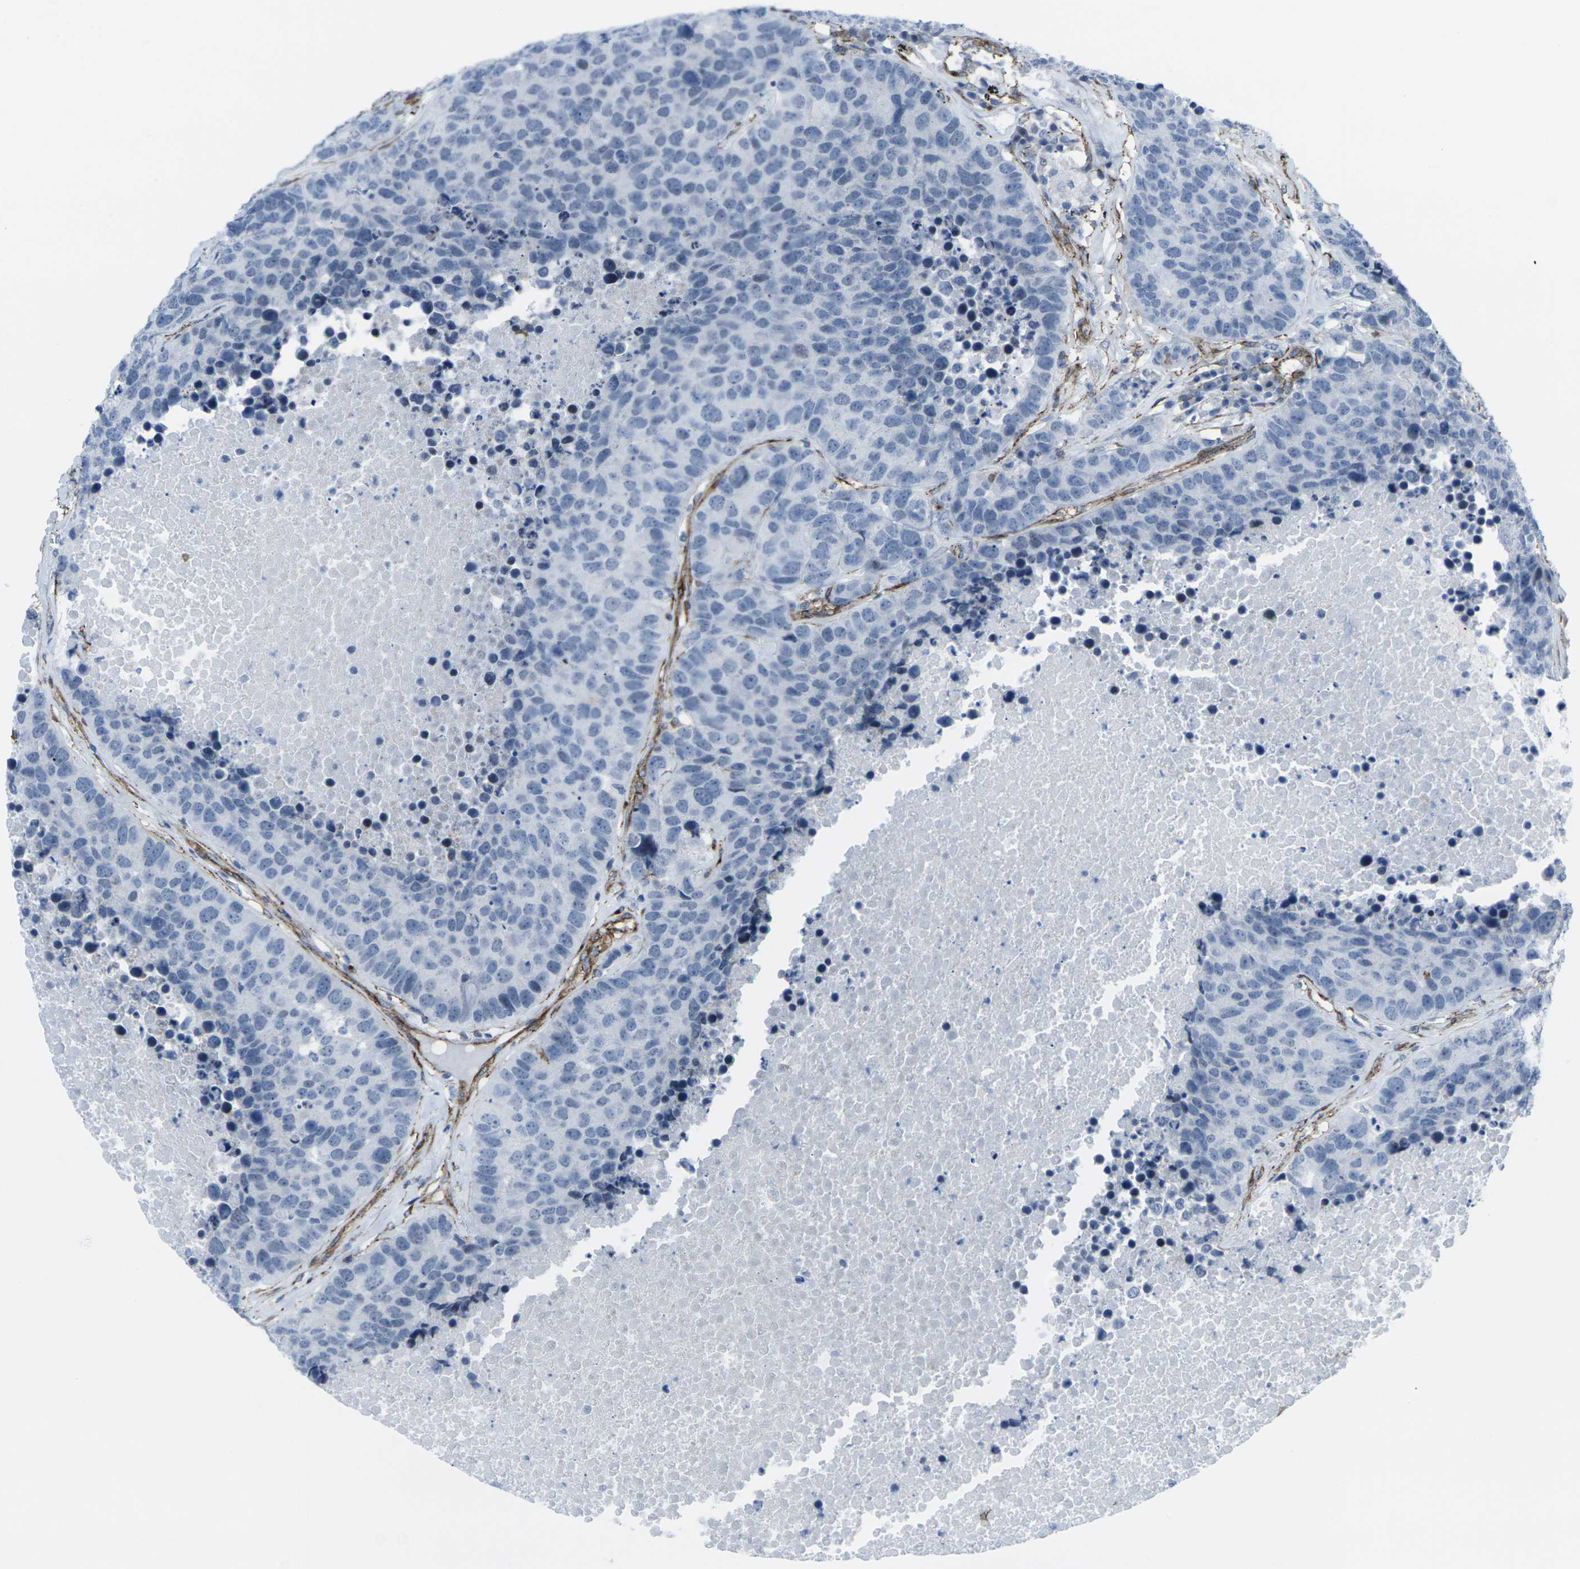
{"staining": {"intensity": "negative", "quantity": "none", "location": "none"}, "tissue": "carcinoid", "cell_type": "Tumor cells", "image_type": "cancer", "snomed": [{"axis": "morphology", "description": "Carcinoid, malignant, NOS"}, {"axis": "topography", "description": "Lung"}], "caption": "DAB (3,3'-diaminobenzidine) immunohistochemical staining of carcinoid (malignant) displays no significant staining in tumor cells. (Brightfield microscopy of DAB IHC at high magnification).", "gene": "CDH11", "patient": {"sex": "male", "age": 60}}